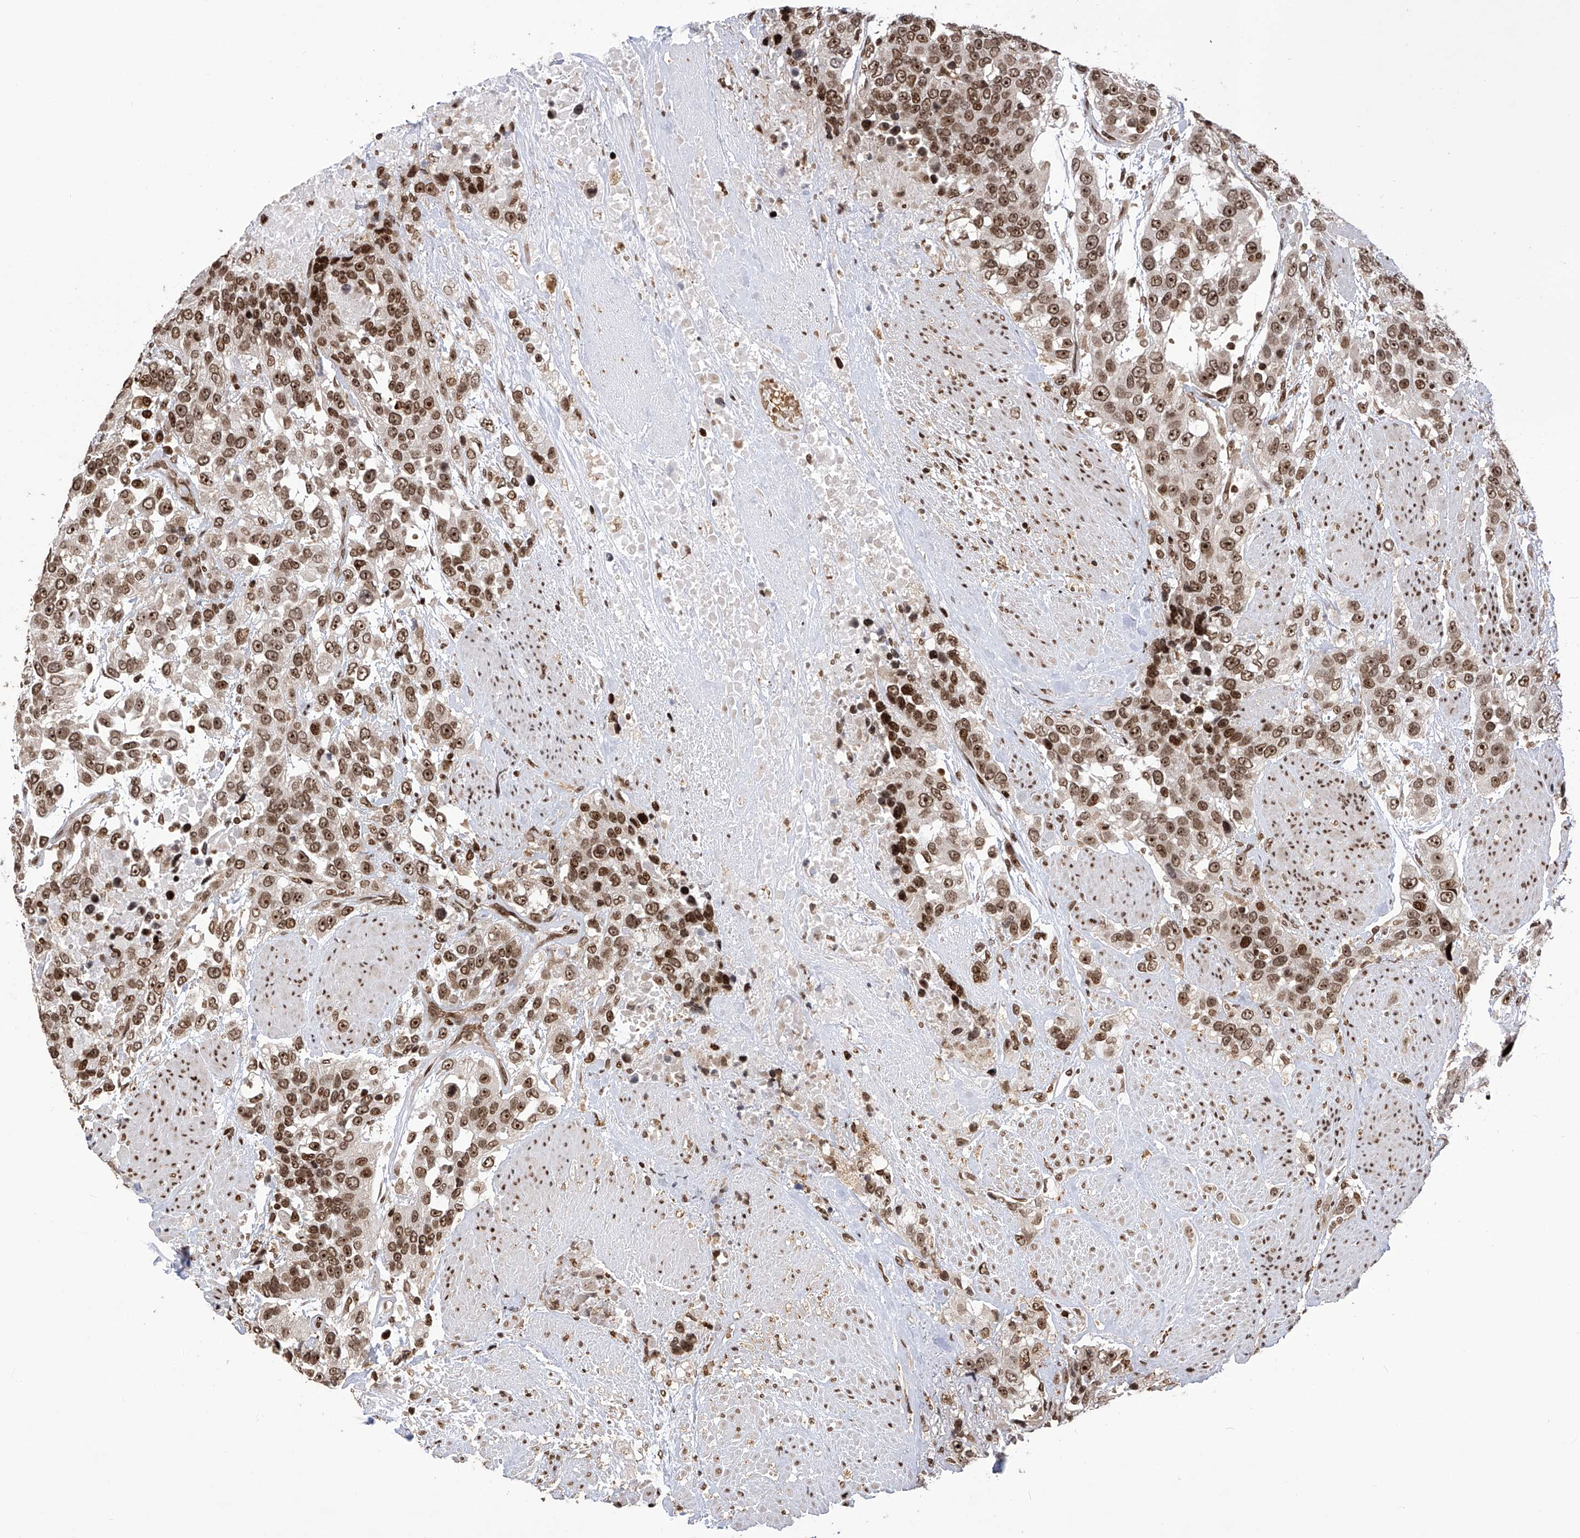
{"staining": {"intensity": "moderate", "quantity": ">75%", "location": "nuclear"}, "tissue": "urothelial cancer", "cell_type": "Tumor cells", "image_type": "cancer", "snomed": [{"axis": "morphology", "description": "Urothelial carcinoma, High grade"}, {"axis": "topography", "description": "Urinary bladder"}], "caption": "Protein expression analysis of high-grade urothelial carcinoma exhibits moderate nuclear positivity in about >75% of tumor cells. (Brightfield microscopy of DAB IHC at high magnification).", "gene": "PAK1IP1", "patient": {"sex": "female", "age": 80}}